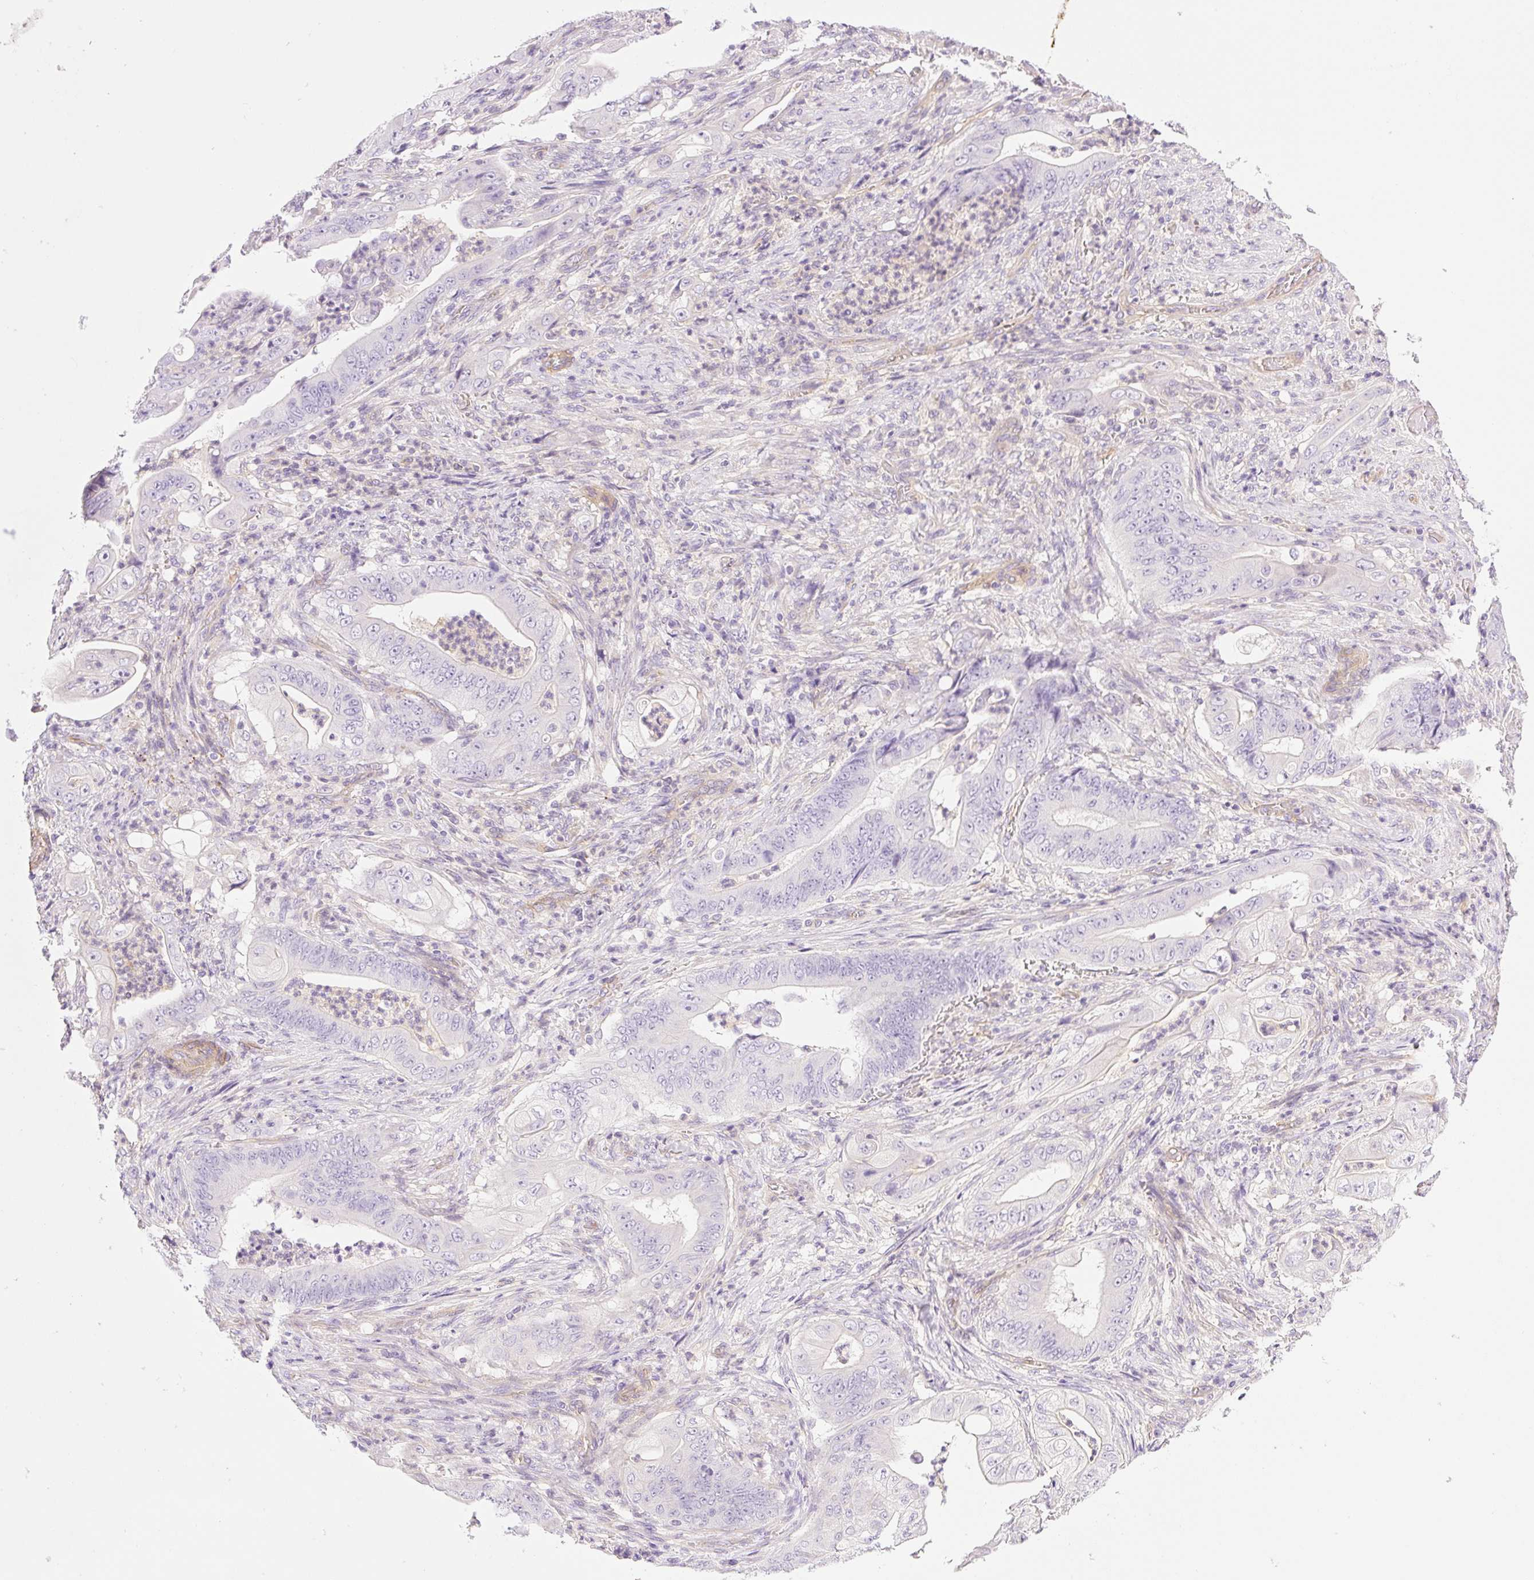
{"staining": {"intensity": "negative", "quantity": "none", "location": "none"}, "tissue": "stomach cancer", "cell_type": "Tumor cells", "image_type": "cancer", "snomed": [{"axis": "morphology", "description": "Adenocarcinoma, NOS"}, {"axis": "topography", "description": "Stomach"}], "caption": "Immunohistochemical staining of stomach cancer demonstrates no significant staining in tumor cells.", "gene": "EHD3", "patient": {"sex": "female", "age": 73}}